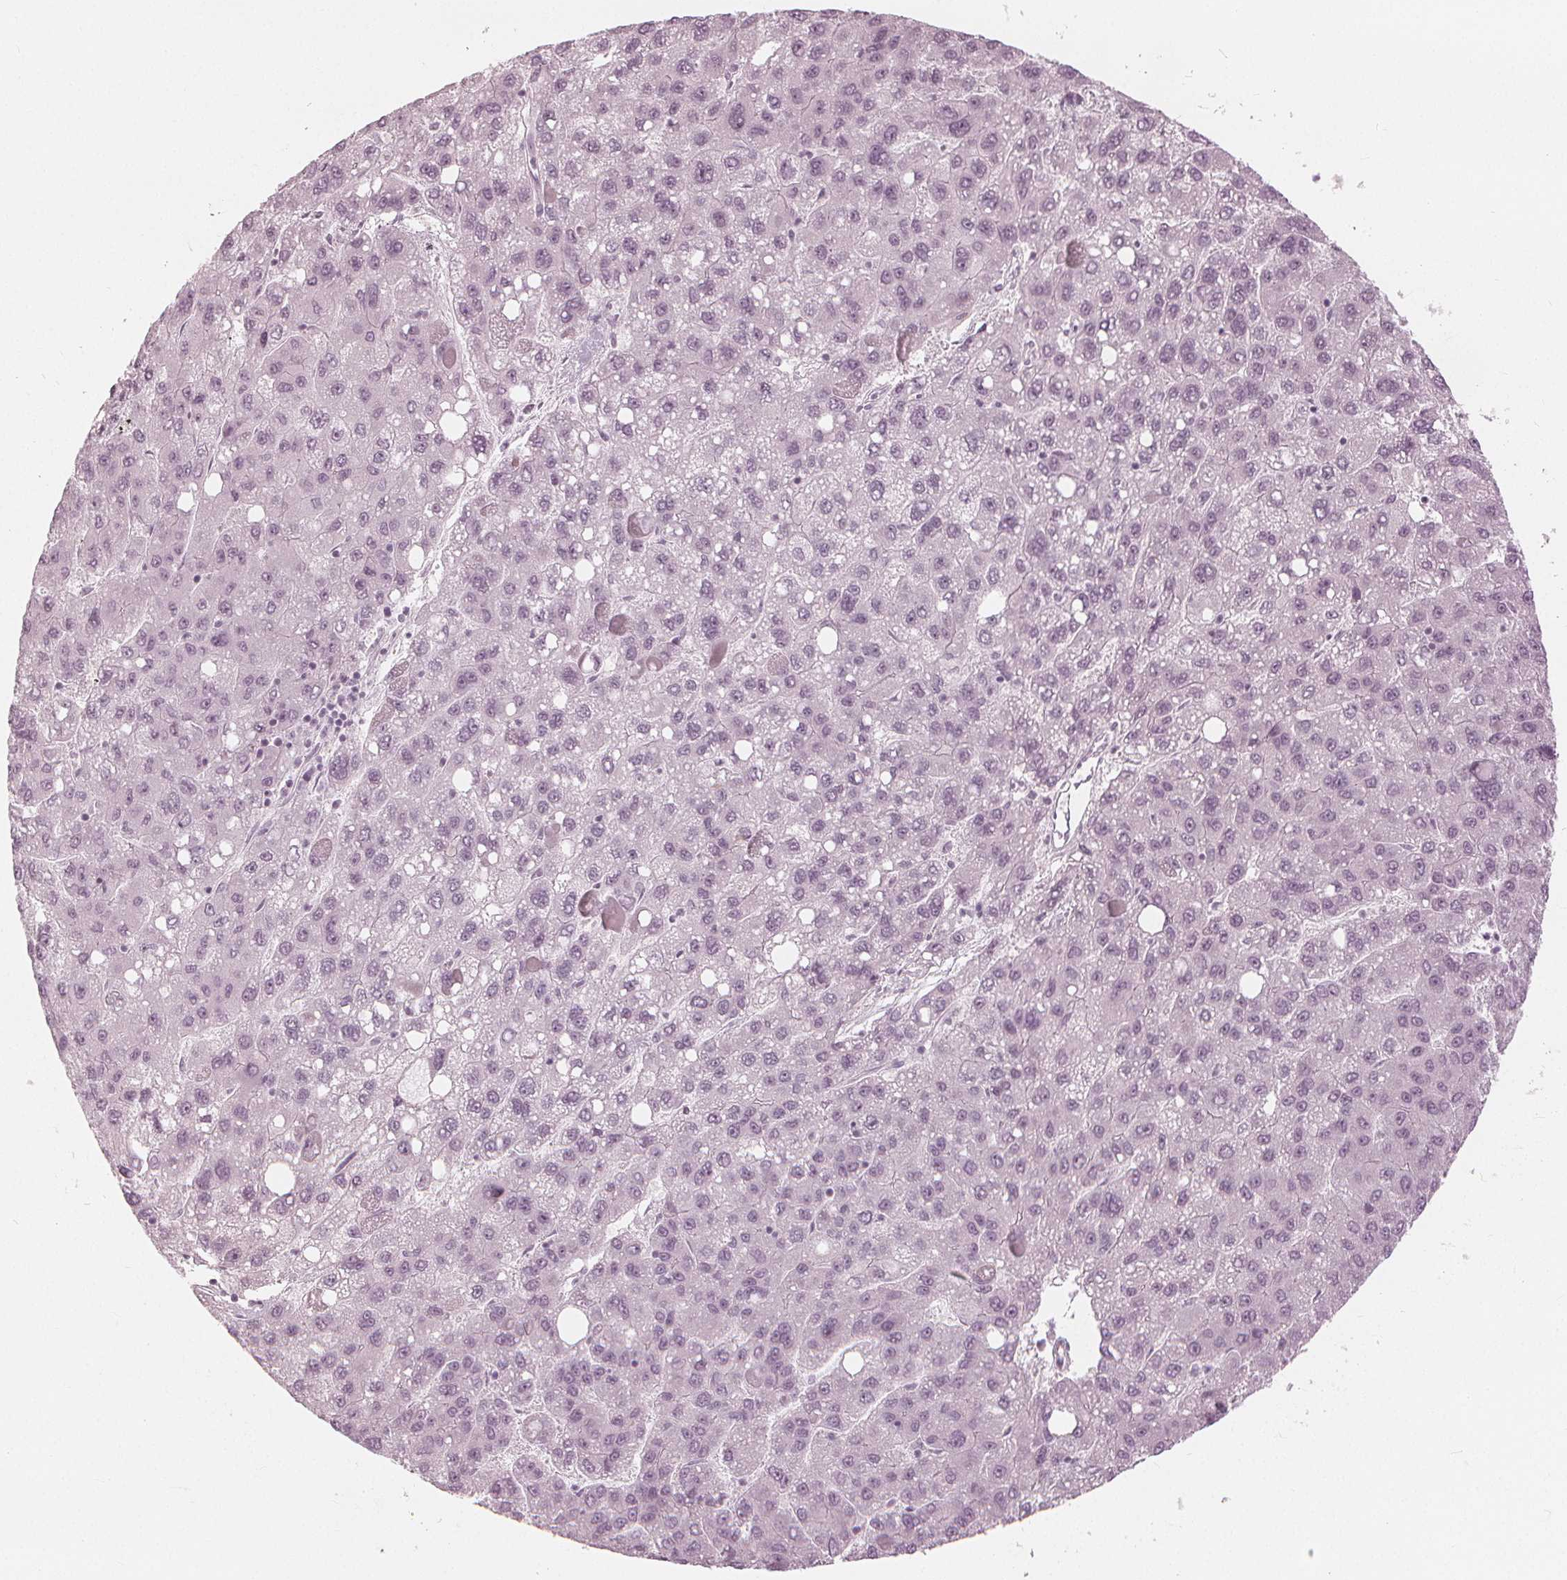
{"staining": {"intensity": "negative", "quantity": "none", "location": "none"}, "tissue": "liver cancer", "cell_type": "Tumor cells", "image_type": "cancer", "snomed": [{"axis": "morphology", "description": "Carcinoma, Hepatocellular, NOS"}, {"axis": "topography", "description": "Liver"}], "caption": "IHC of liver hepatocellular carcinoma shows no expression in tumor cells.", "gene": "PAEP", "patient": {"sex": "female", "age": 82}}